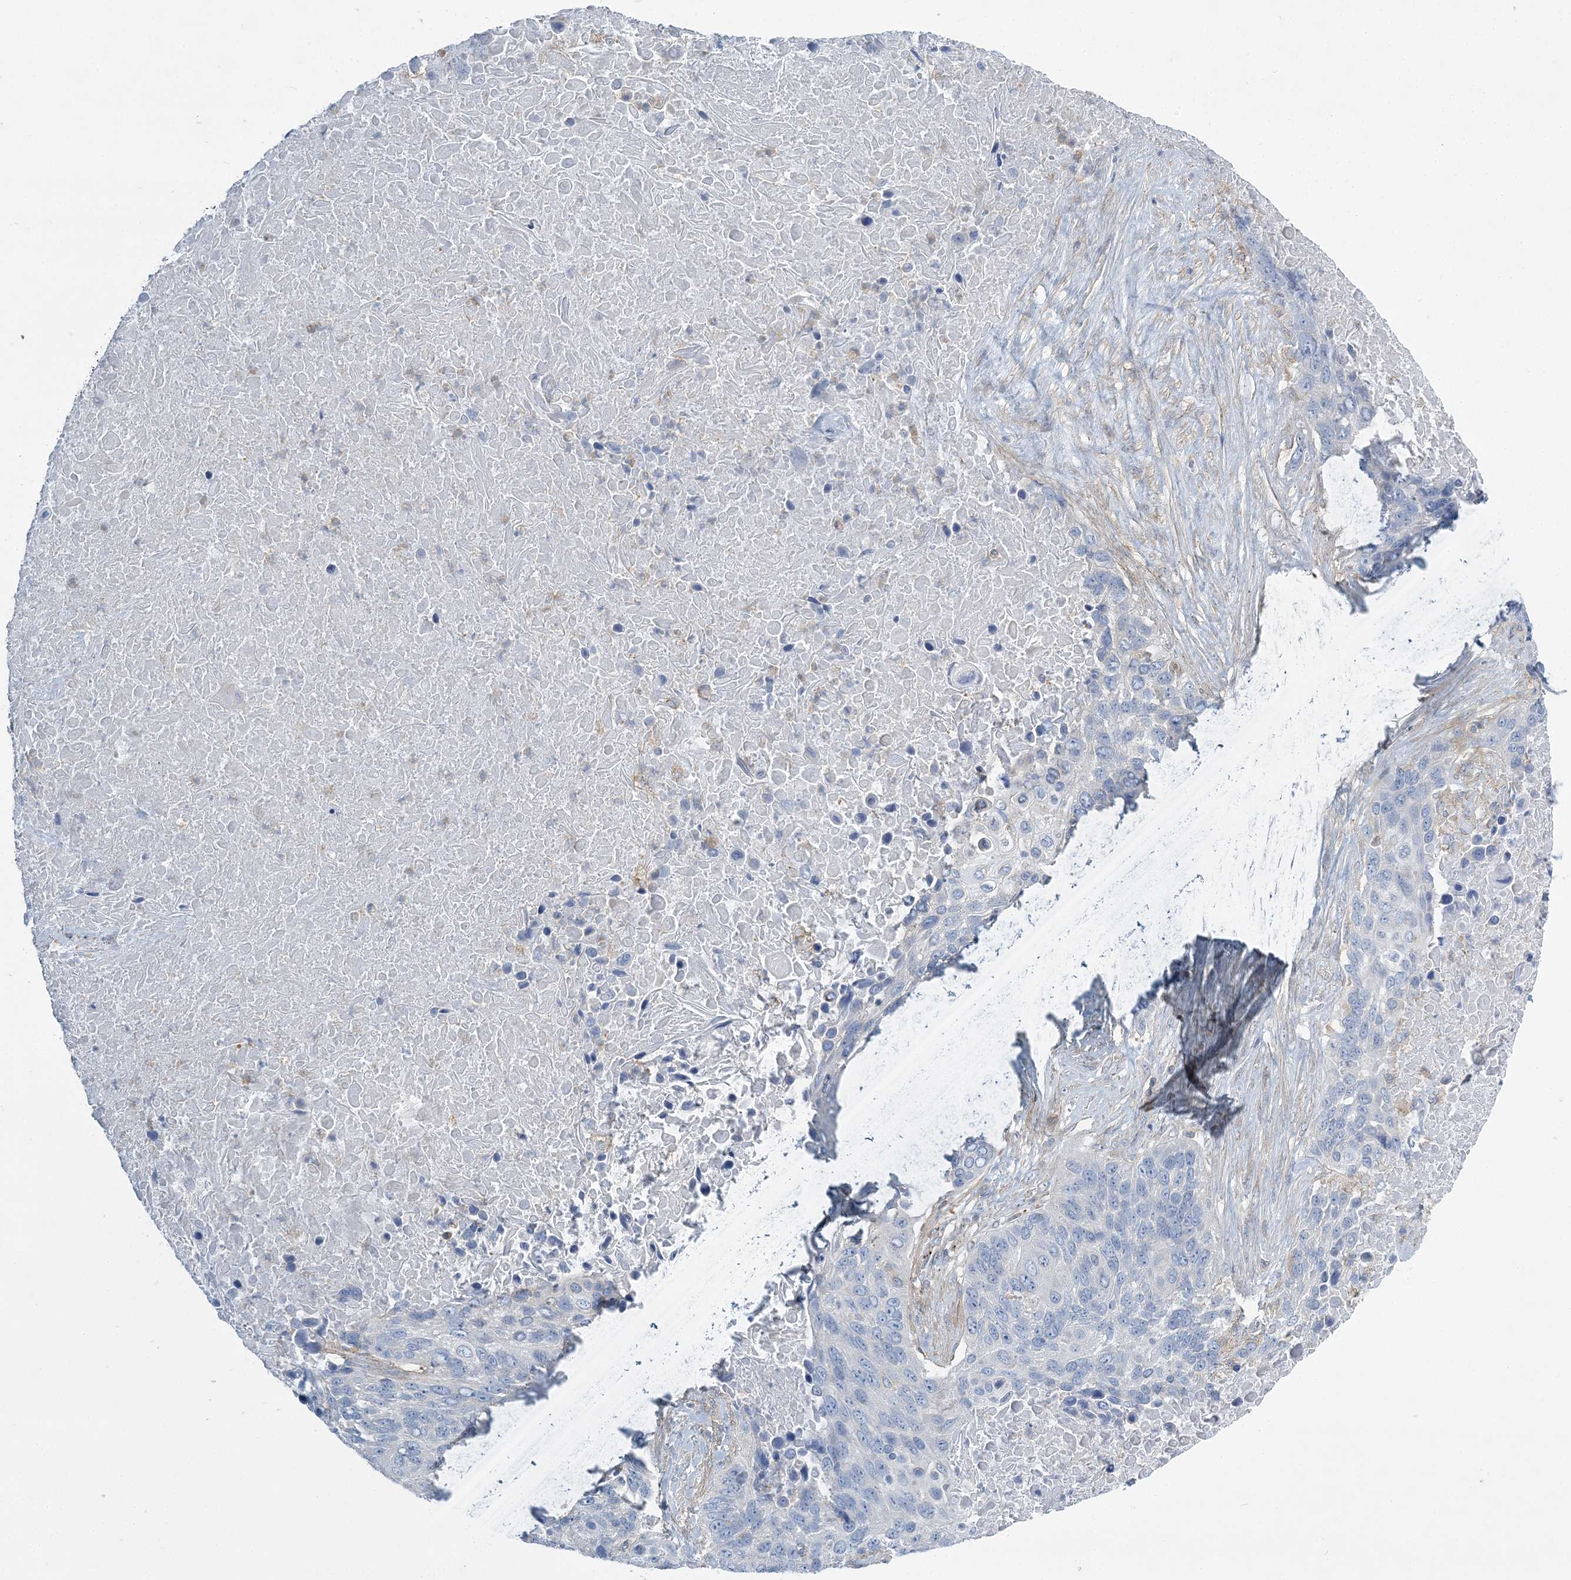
{"staining": {"intensity": "negative", "quantity": "none", "location": "none"}, "tissue": "lung cancer", "cell_type": "Tumor cells", "image_type": "cancer", "snomed": [{"axis": "morphology", "description": "Squamous cell carcinoma, NOS"}, {"axis": "topography", "description": "Lung"}], "caption": "DAB (3,3'-diaminobenzidine) immunohistochemical staining of human squamous cell carcinoma (lung) exhibits no significant positivity in tumor cells.", "gene": "CUEDC2", "patient": {"sex": "male", "age": 66}}